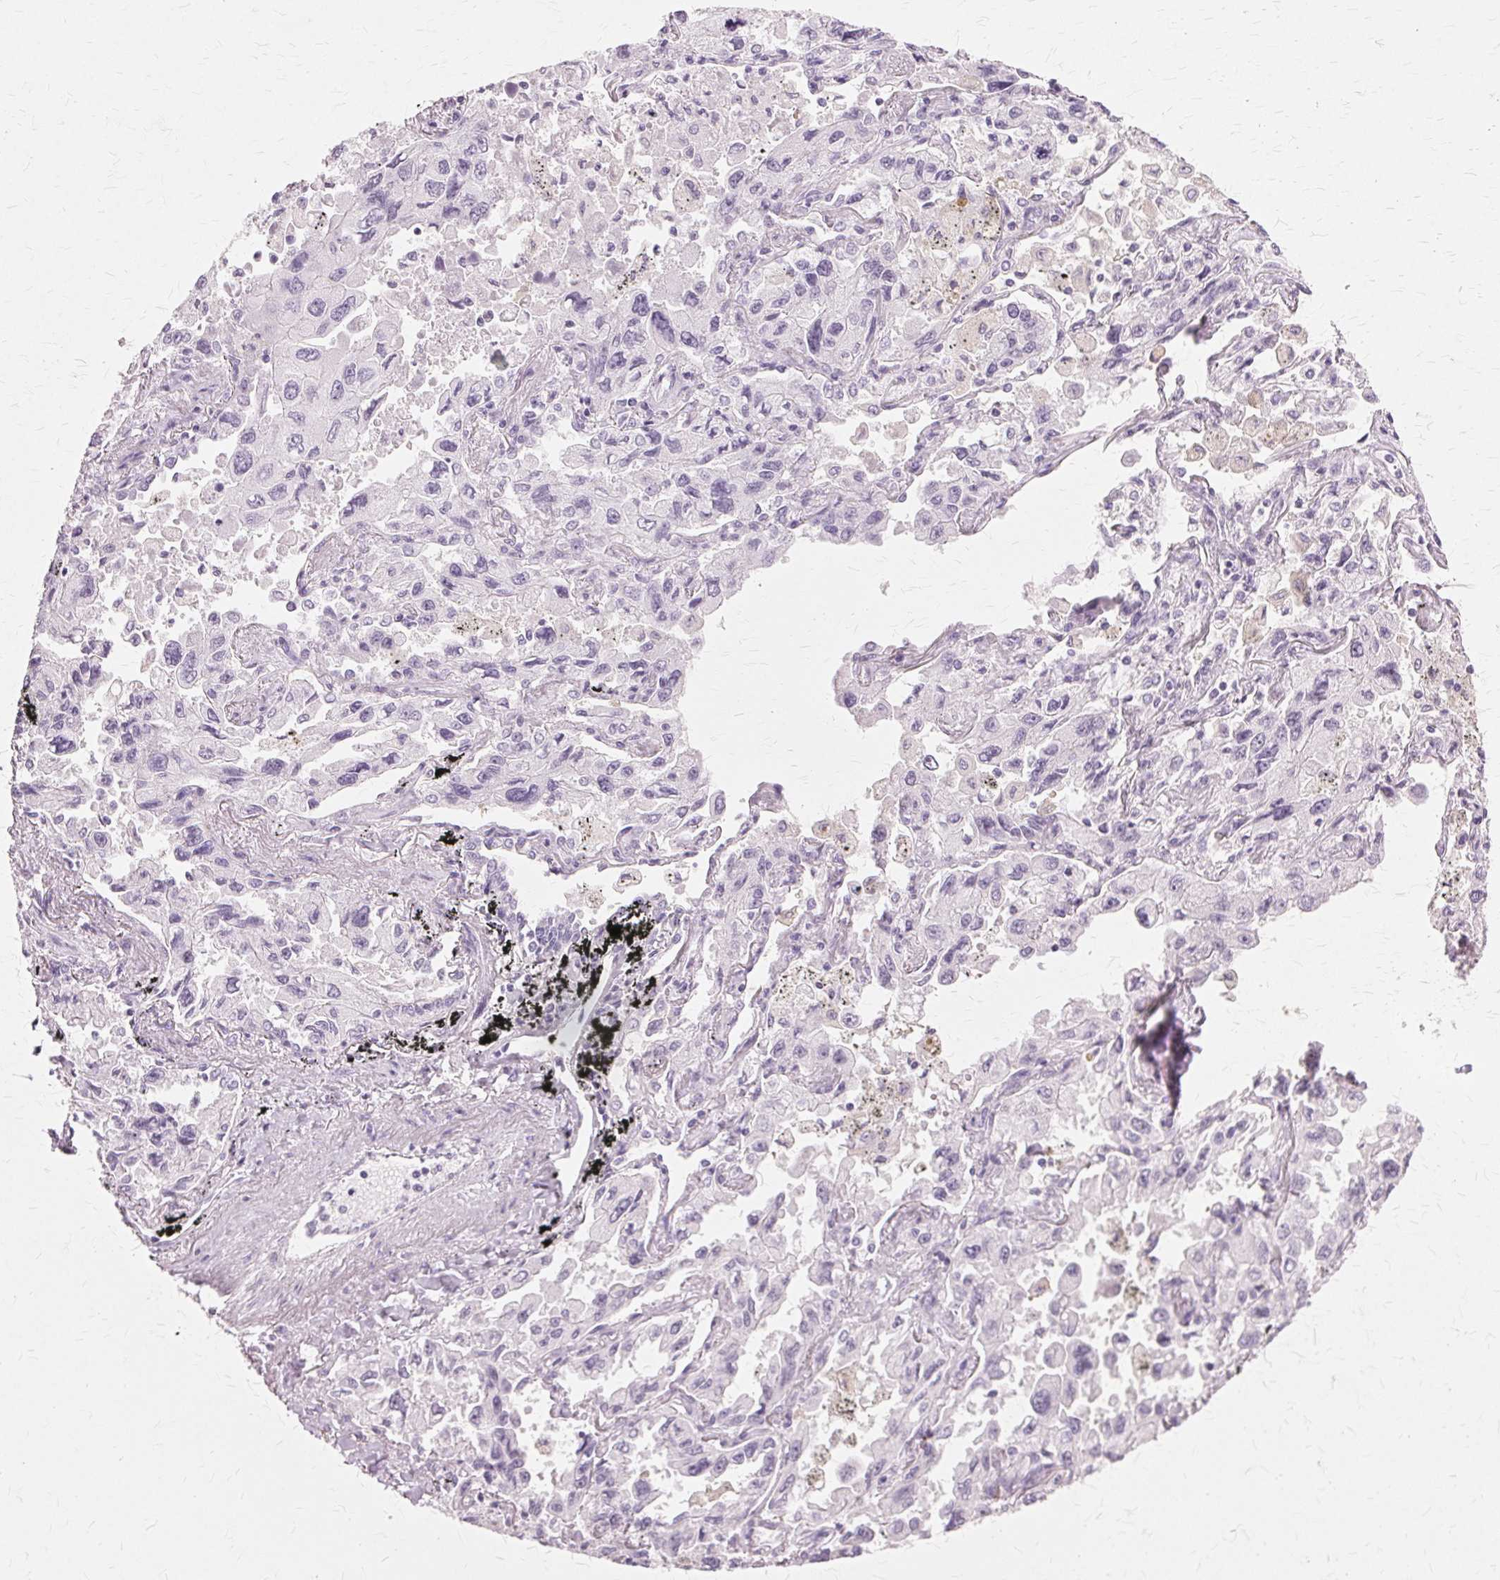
{"staining": {"intensity": "negative", "quantity": "none", "location": "none"}, "tissue": "lung cancer", "cell_type": "Tumor cells", "image_type": "cancer", "snomed": [{"axis": "morphology", "description": "Adenocarcinoma, NOS"}, {"axis": "topography", "description": "Lung"}], "caption": "DAB (3,3'-diaminobenzidine) immunohistochemical staining of human lung cancer (adenocarcinoma) displays no significant positivity in tumor cells.", "gene": "SLC45A3", "patient": {"sex": "male", "age": 64}}